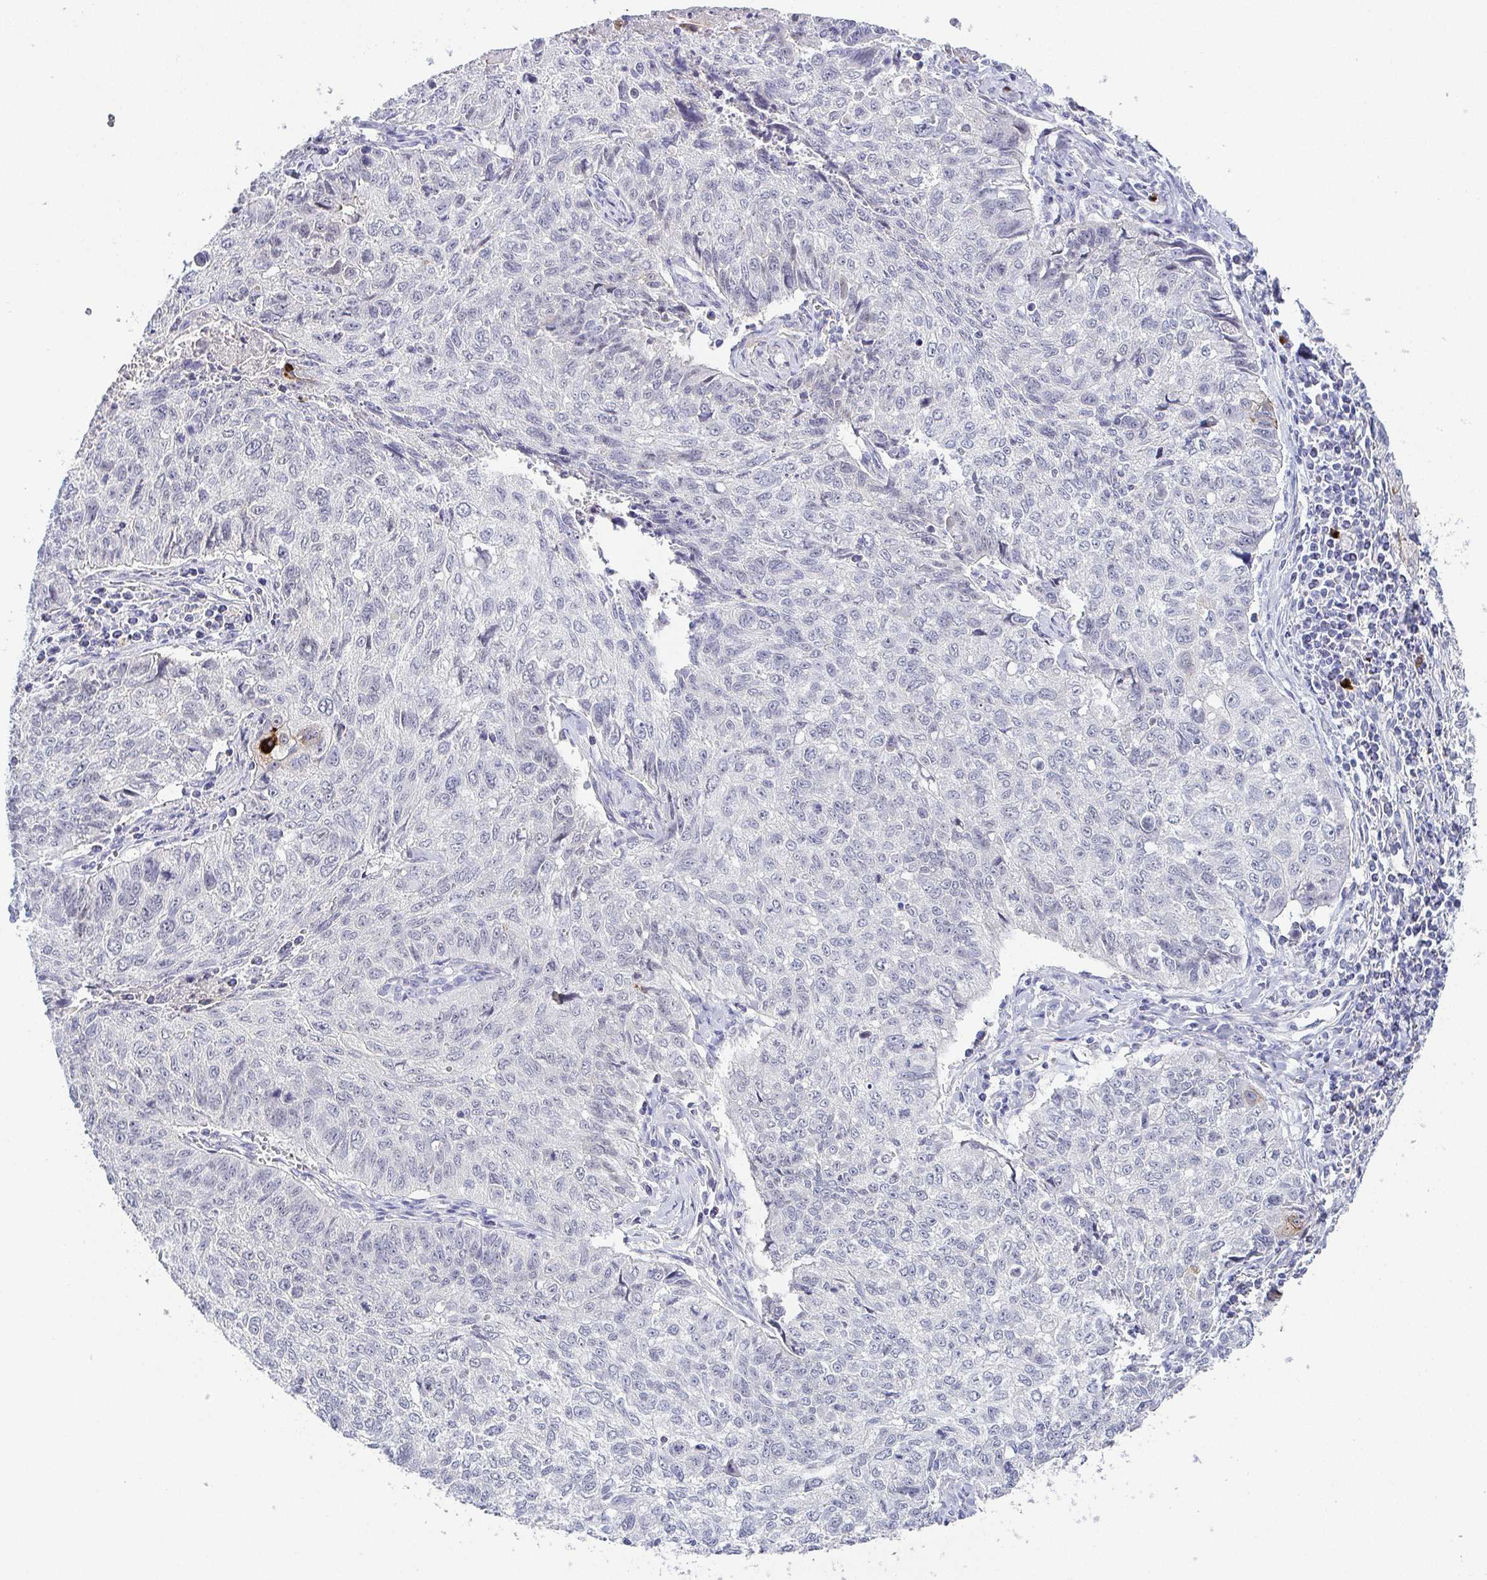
{"staining": {"intensity": "negative", "quantity": "none", "location": "none"}, "tissue": "lung cancer", "cell_type": "Tumor cells", "image_type": "cancer", "snomed": [{"axis": "morphology", "description": "Normal morphology"}, {"axis": "morphology", "description": "Aneuploidy"}, {"axis": "morphology", "description": "Squamous cell carcinoma, NOS"}, {"axis": "topography", "description": "Lymph node"}, {"axis": "topography", "description": "Lung"}], "caption": "Protein analysis of lung cancer exhibits no significant expression in tumor cells. (Brightfield microscopy of DAB IHC at high magnification).", "gene": "RNASE7", "patient": {"sex": "female", "age": 76}}